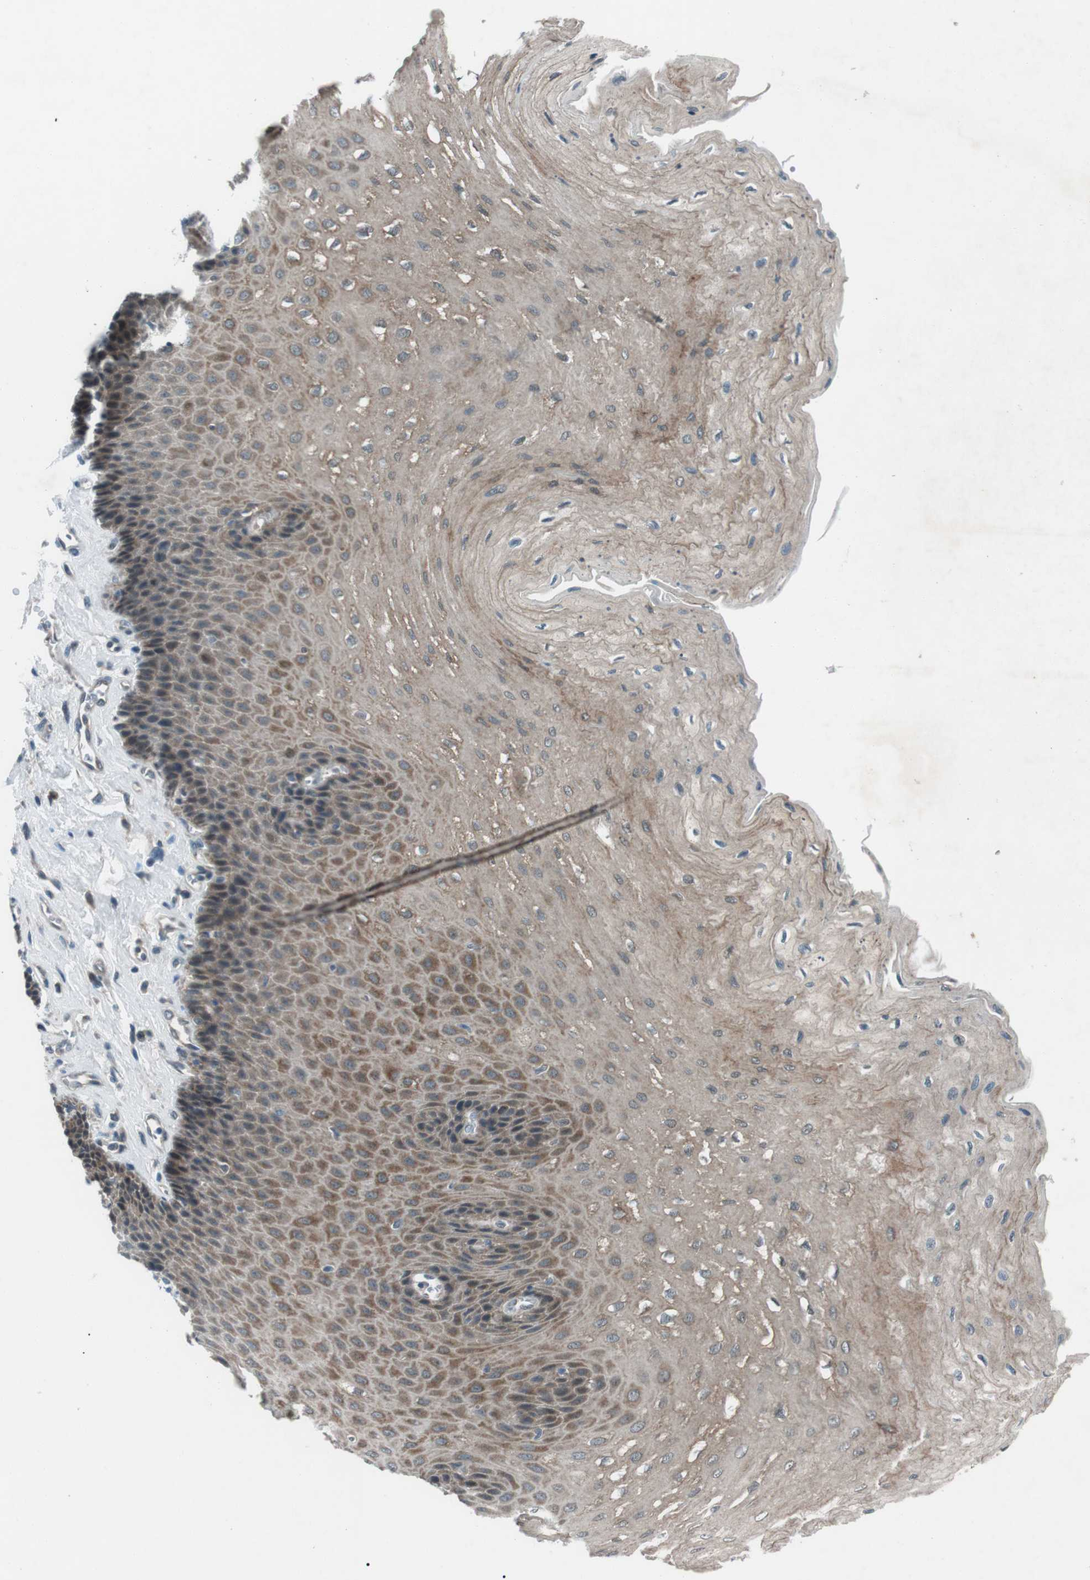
{"staining": {"intensity": "moderate", "quantity": ">75%", "location": "cytoplasmic/membranous"}, "tissue": "esophagus", "cell_type": "Squamous epithelial cells", "image_type": "normal", "snomed": [{"axis": "morphology", "description": "Normal tissue, NOS"}, {"axis": "topography", "description": "Esophagus"}], "caption": "An immunohistochemistry (IHC) image of unremarkable tissue is shown. Protein staining in brown shows moderate cytoplasmic/membranous positivity in esophagus within squamous epithelial cells. The staining was performed using DAB (3,3'-diaminobenzidine) to visualize the protein expression in brown, while the nuclei were stained in blue with hematoxylin (Magnification: 20x).", "gene": "LRIG2", "patient": {"sex": "female", "age": 72}}